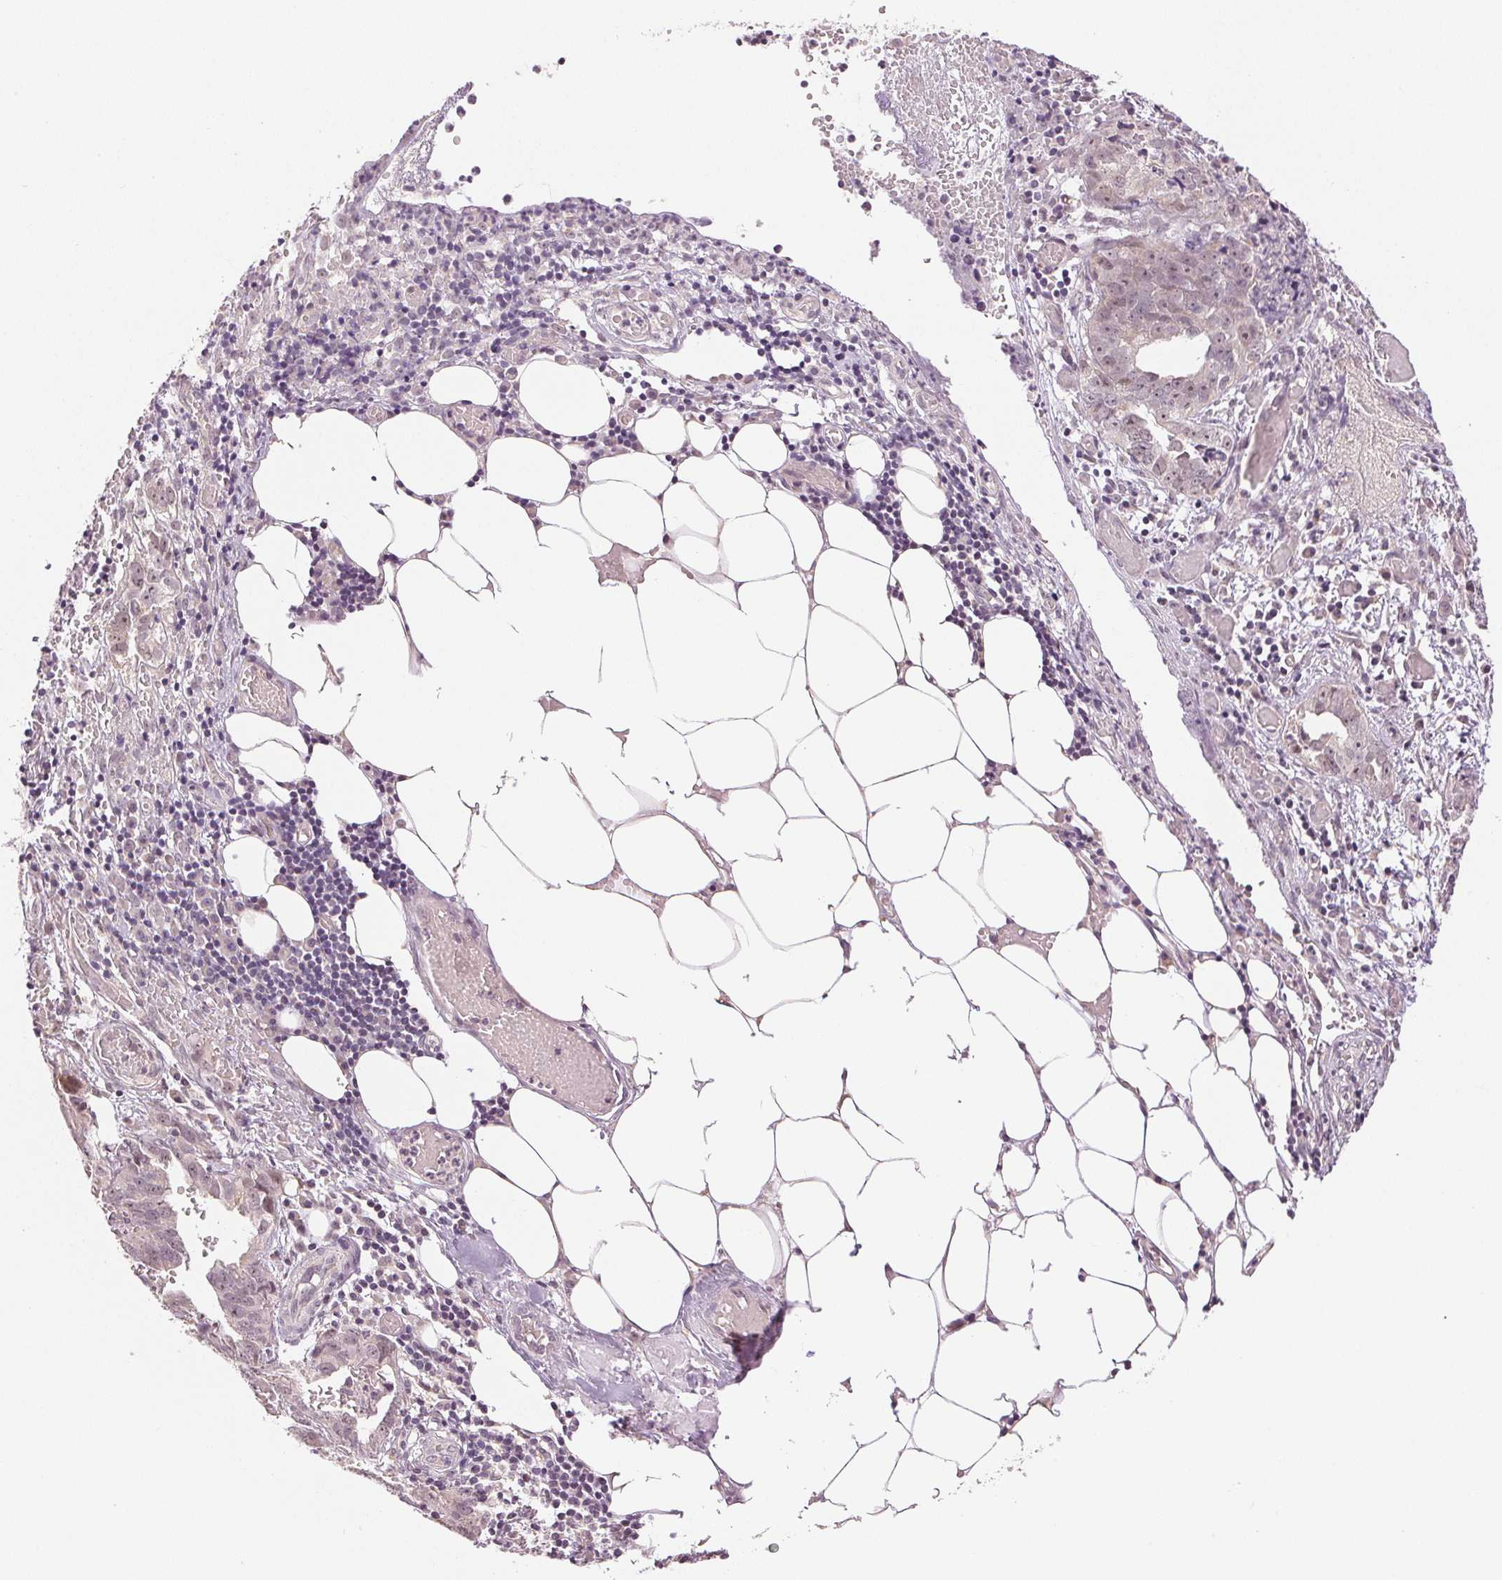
{"staining": {"intensity": "weak", "quantity": "<25%", "location": "nuclear"}, "tissue": "ovarian cancer", "cell_type": "Tumor cells", "image_type": "cancer", "snomed": [{"axis": "morphology", "description": "Cystadenocarcinoma, serous, NOS"}, {"axis": "topography", "description": "Ovary"}], "caption": "High magnification brightfield microscopy of ovarian cancer (serous cystadenocarcinoma) stained with DAB (3,3'-diaminobenzidine) (brown) and counterstained with hematoxylin (blue): tumor cells show no significant positivity. (DAB (3,3'-diaminobenzidine) immunohistochemistry, high magnification).", "gene": "PLCB1", "patient": {"sex": "female", "age": 75}}